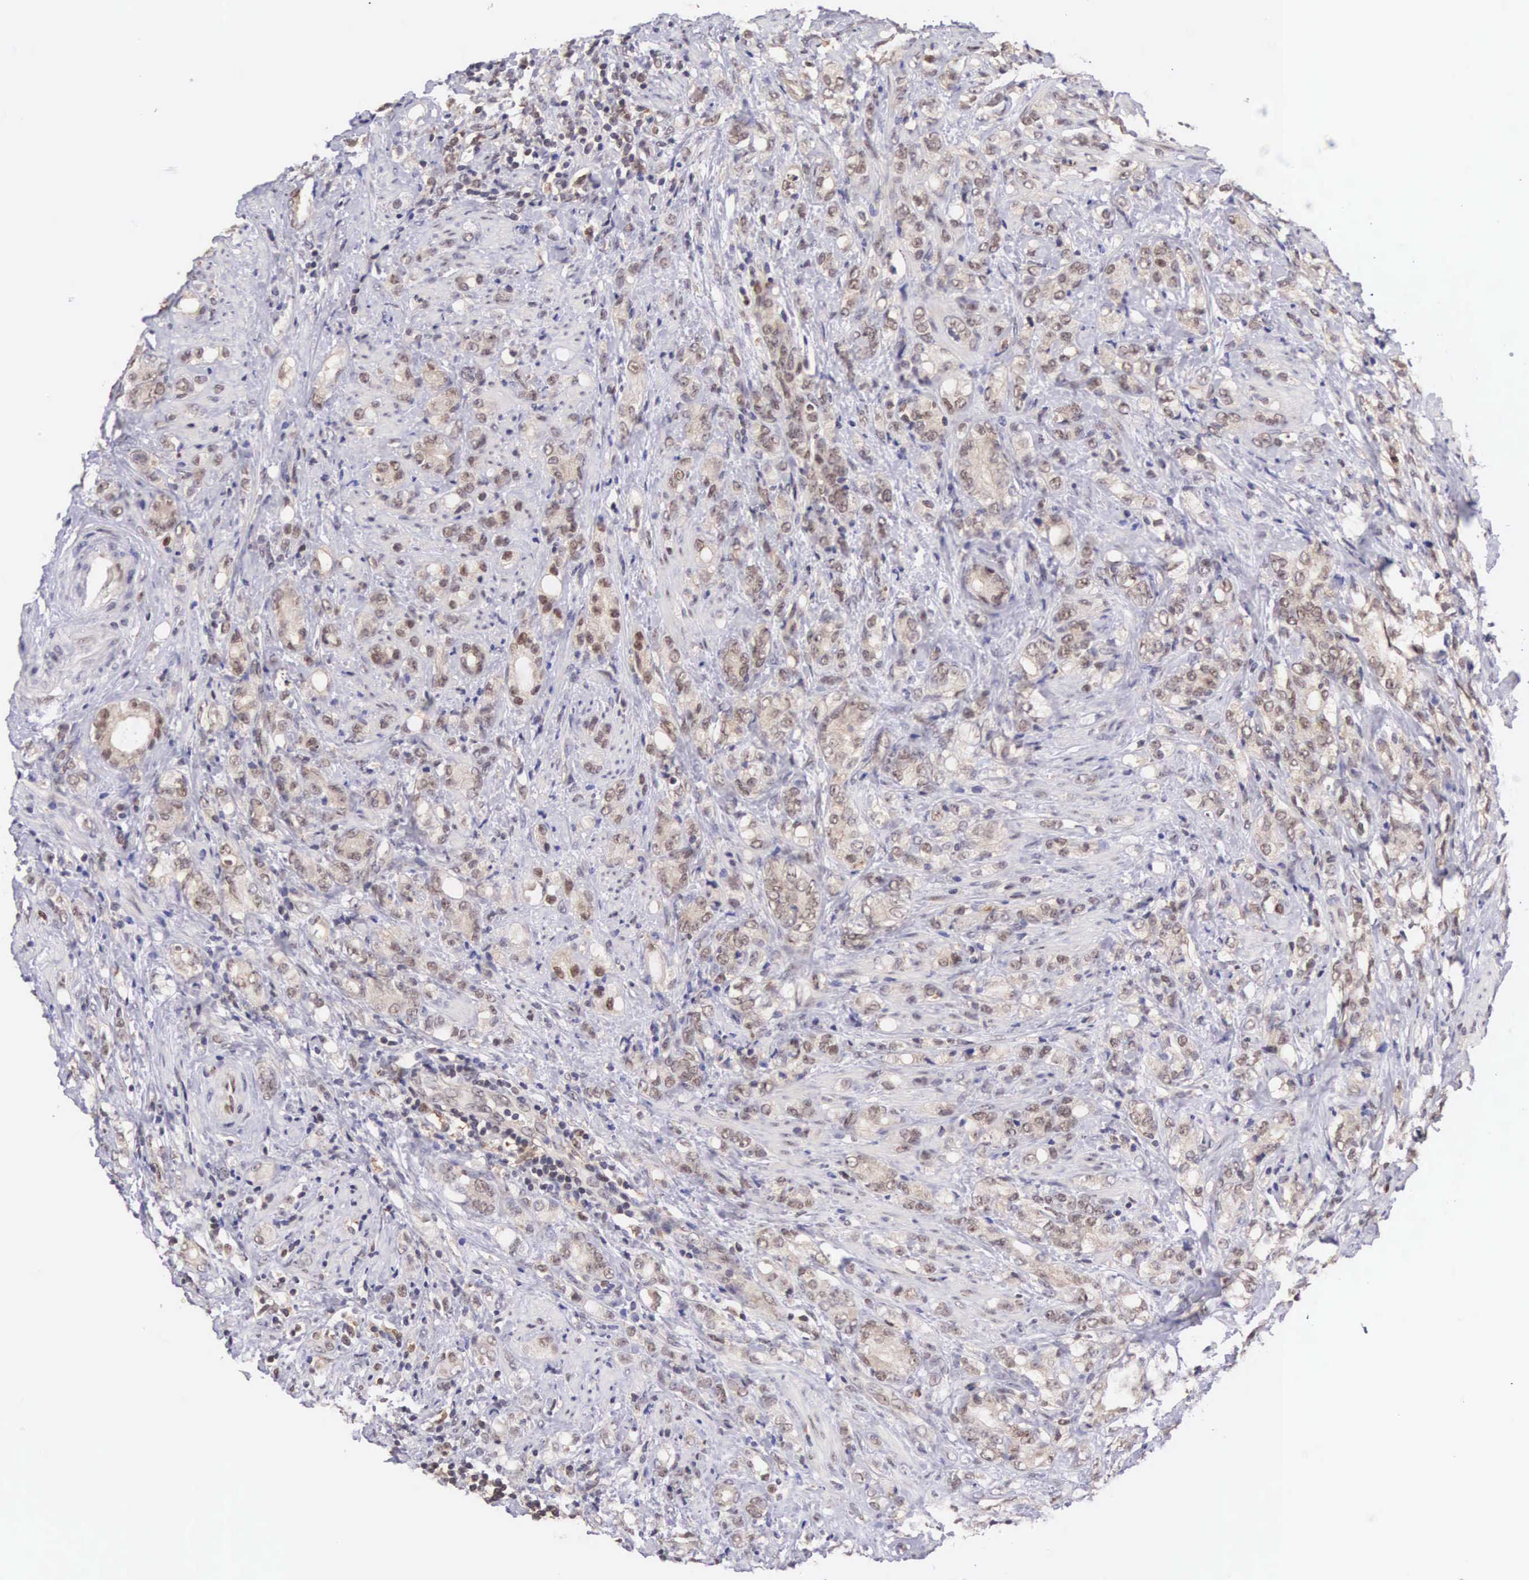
{"staining": {"intensity": "weak", "quantity": "25%-75%", "location": "cytoplasmic/membranous,nuclear"}, "tissue": "prostate cancer", "cell_type": "Tumor cells", "image_type": "cancer", "snomed": [{"axis": "morphology", "description": "Adenocarcinoma, Medium grade"}, {"axis": "topography", "description": "Prostate"}], "caption": "Prostate cancer (adenocarcinoma (medium-grade)) stained for a protein (brown) demonstrates weak cytoplasmic/membranous and nuclear positive expression in about 25%-75% of tumor cells.", "gene": "GRK3", "patient": {"sex": "male", "age": 59}}